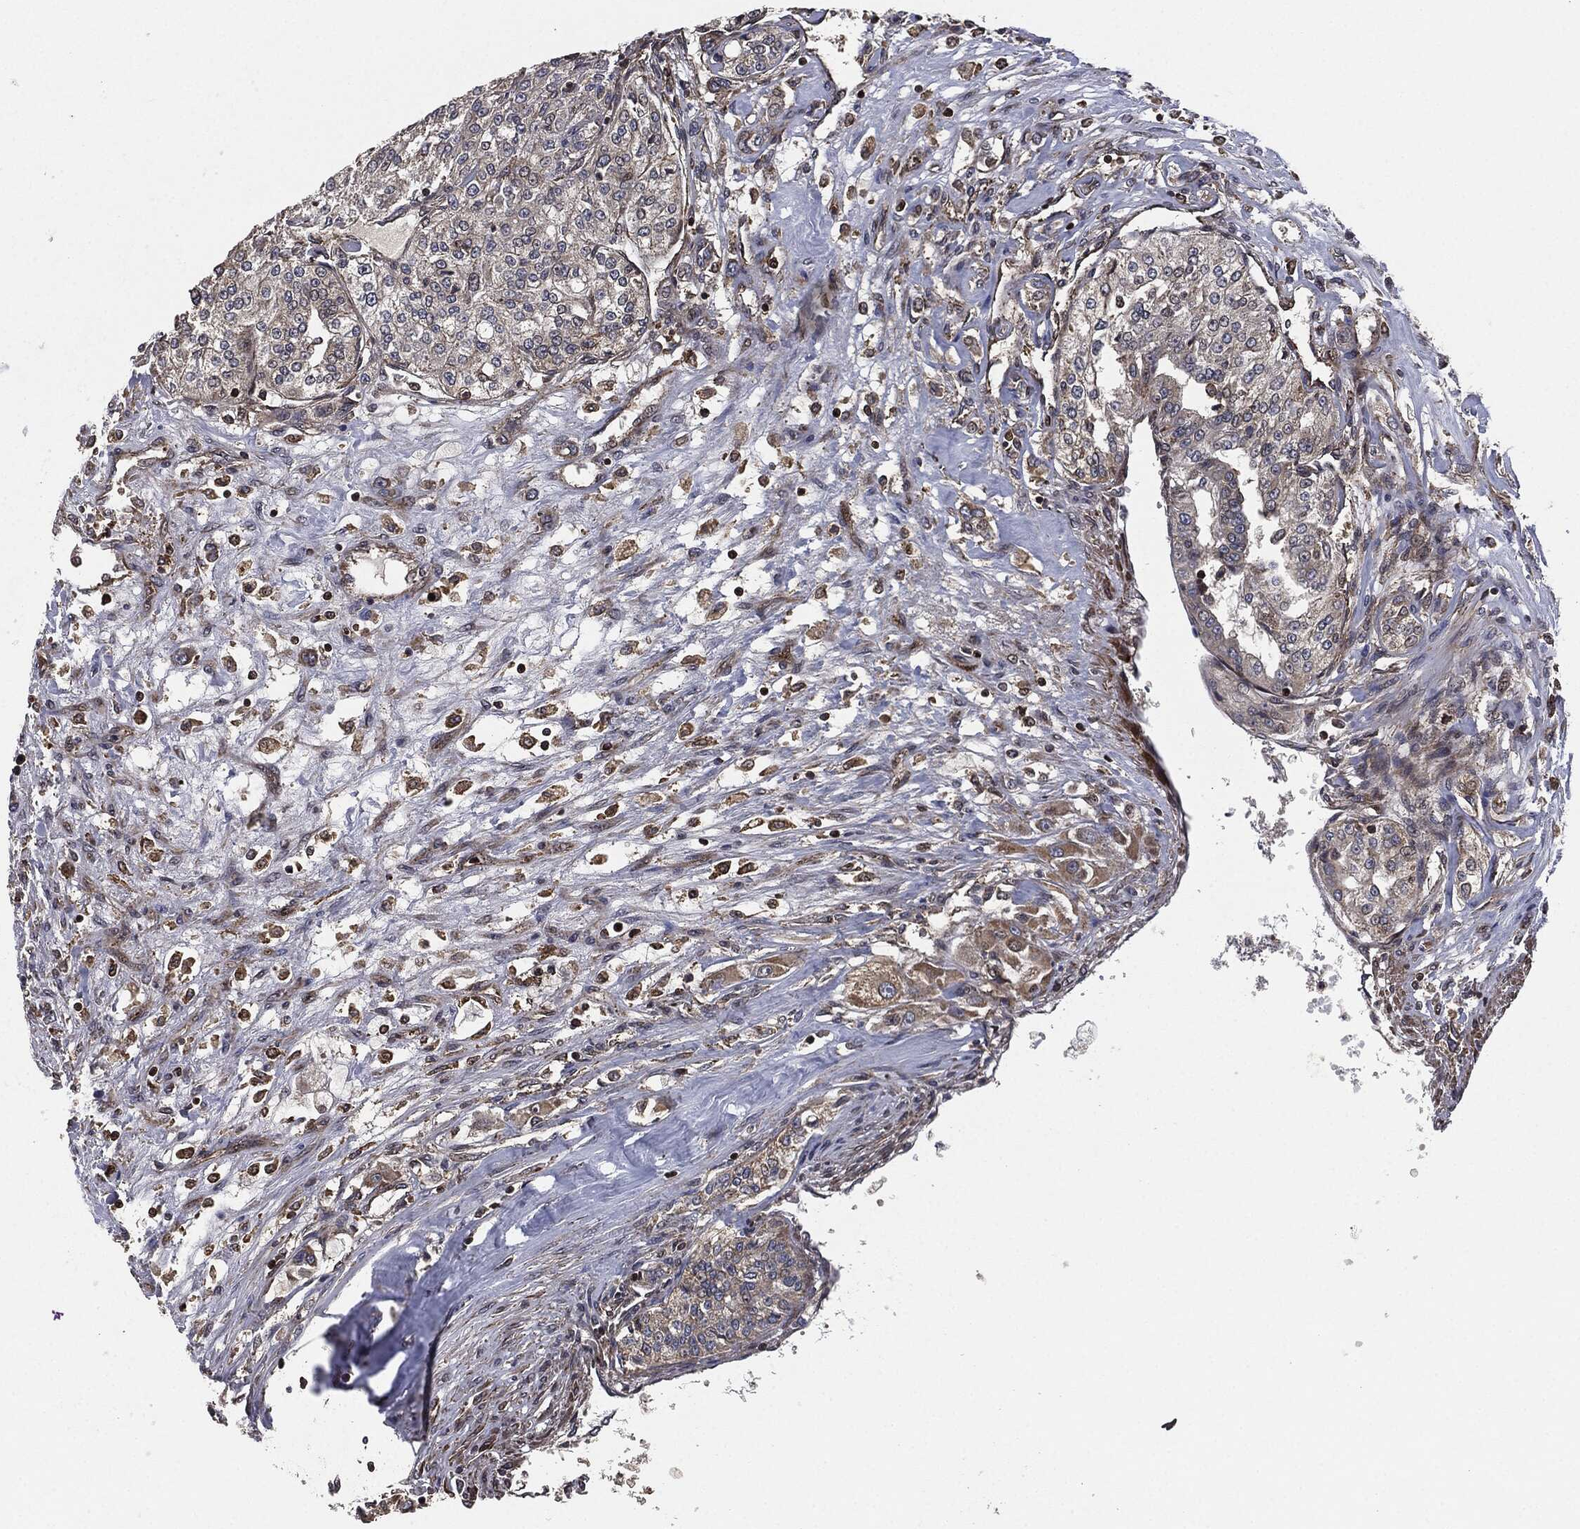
{"staining": {"intensity": "negative", "quantity": "none", "location": "none"}, "tissue": "renal cancer", "cell_type": "Tumor cells", "image_type": "cancer", "snomed": [{"axis": "morphology", "description": "Adenocarcinoma, NOS"}, {"axis": "topography", "description": "Kidney"}], "caption": "This micrograph is of adenocarcinoma (renal) stained with immunohistochemistry to label a protein in brown with the nuclei are counter-stained blue. There is no expression in tumor cells.", "gene": "UBR1", "patient": {"sex": "female", "age": 63}}